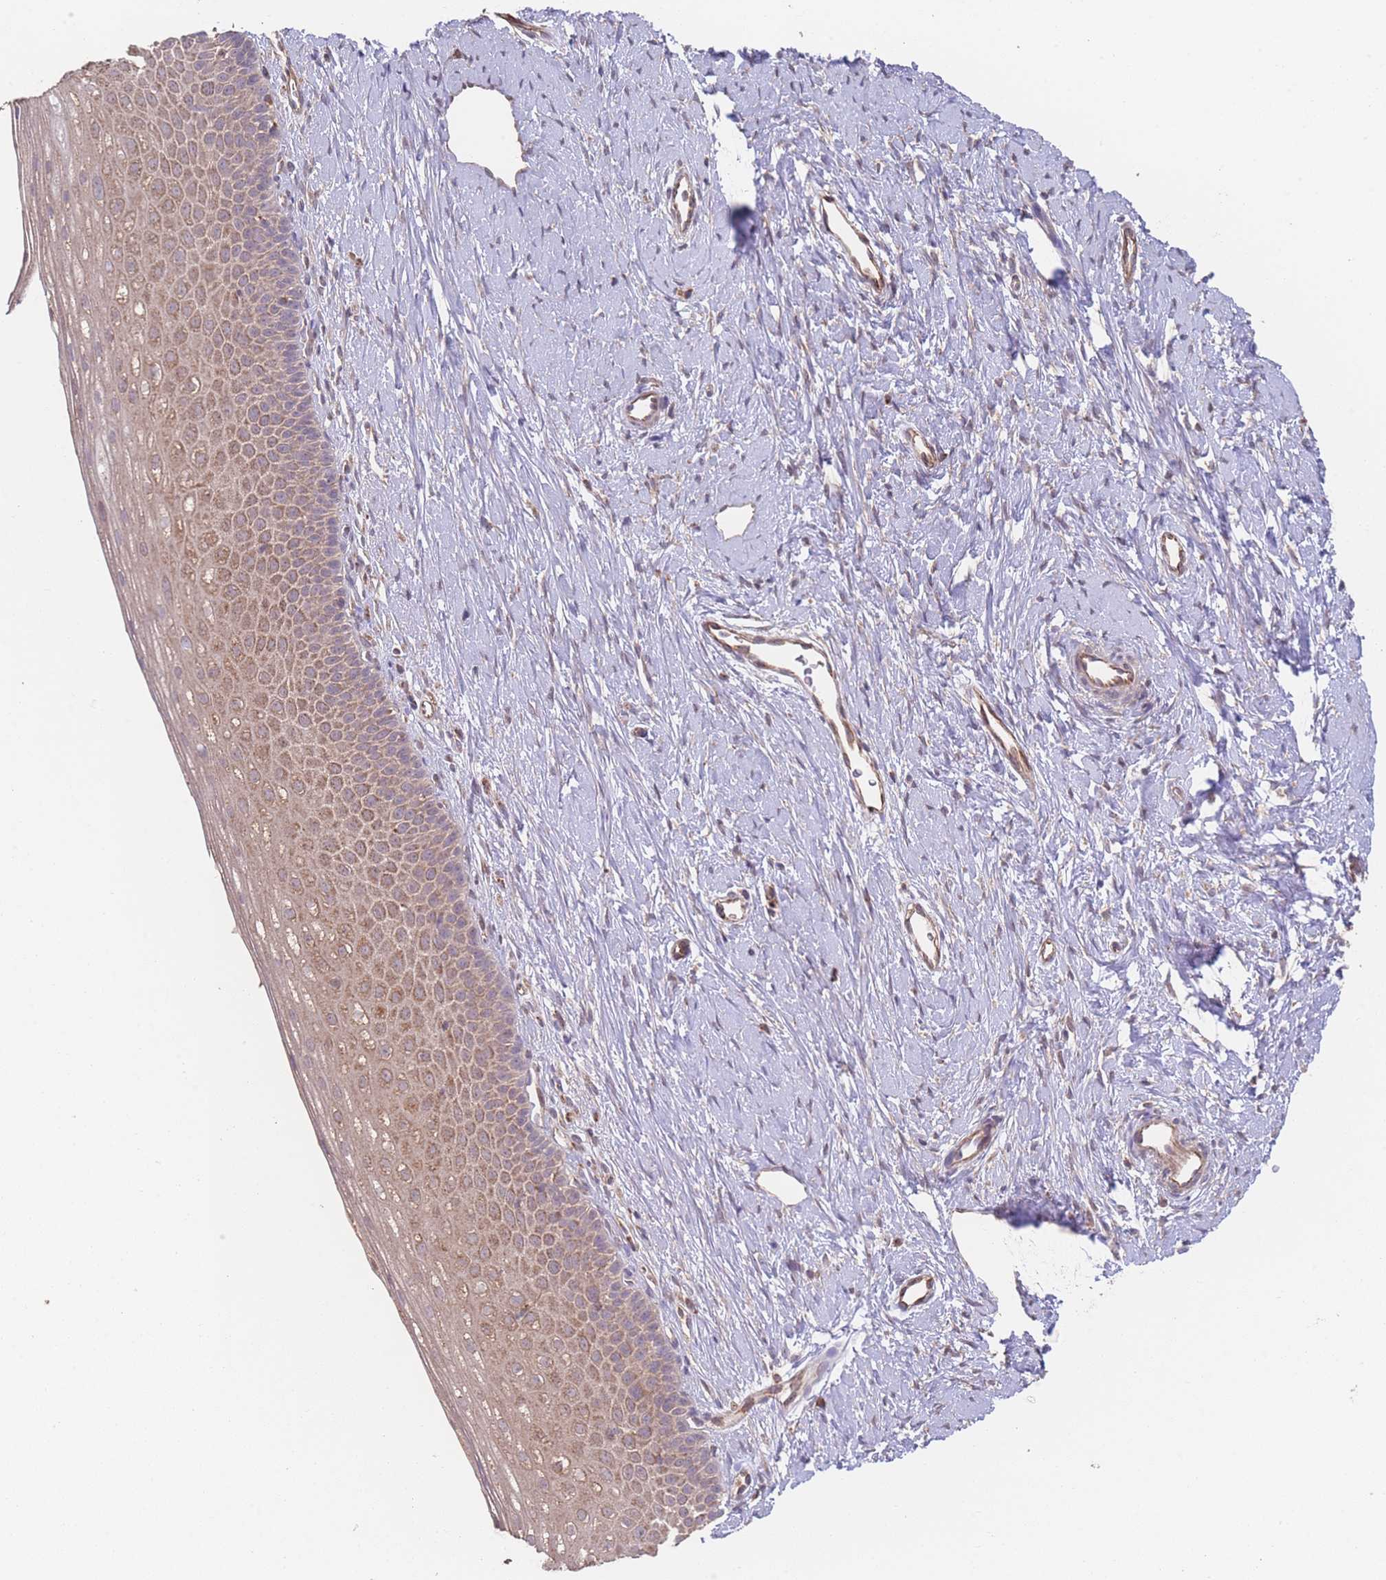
{"staining": {"intensity": "negative", "quantity": "none", "location": "none"}, "tissue": "cervix", "cell_type": "Glandular cells", "image_type": "normal", "snomed": [{"axis": "morphology", "description": "Normal tissue, NOS"}, {"axis": "topography", "description": "Cervix"}], "caption": "Immunohistochemistry histopathology image of unremarkable cervix: human cervix stained with DAB shows no significant protein positivity in glandular cells.", "gene": "PXMP4", "patient": {"sex": "female", "age": 57}}